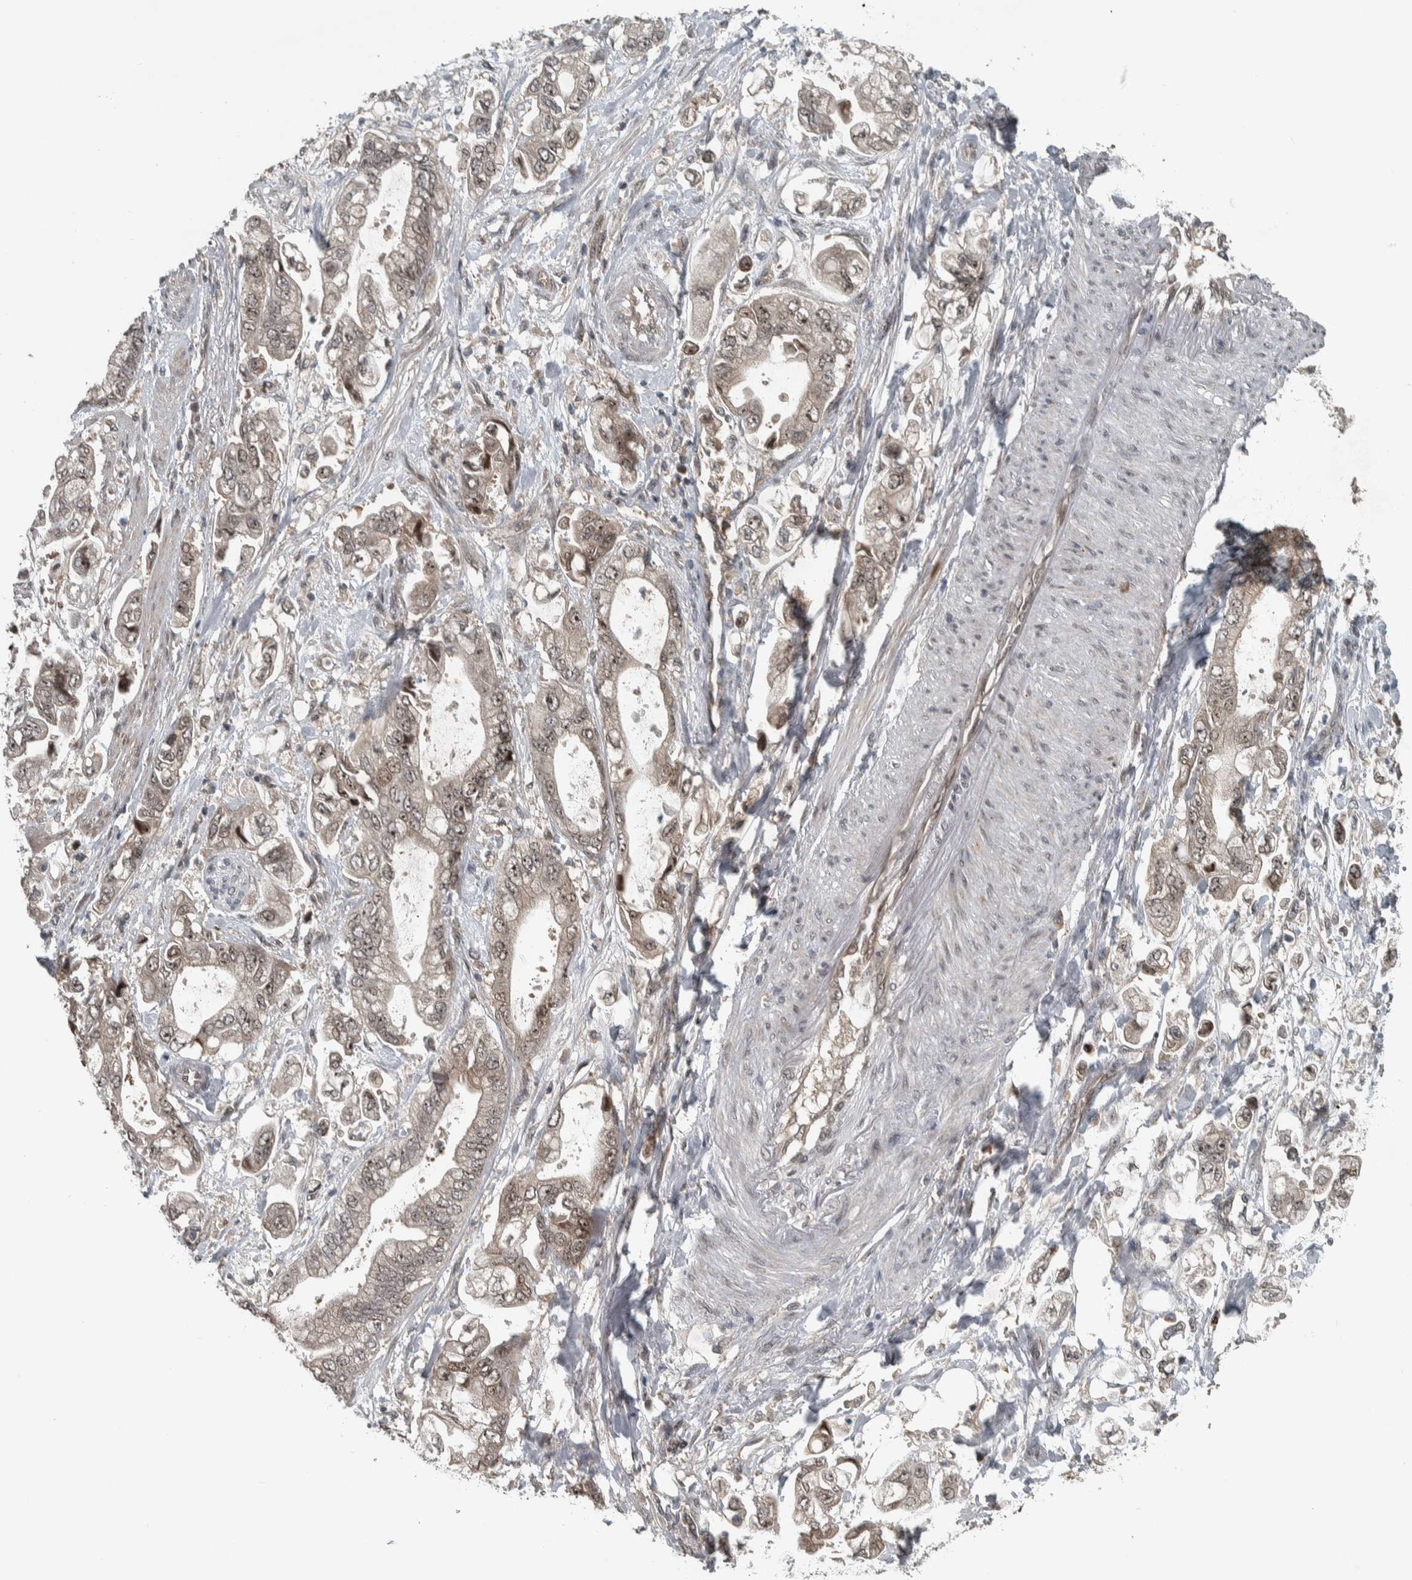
{"staining": {"intensity": "moderate", "quantity": ">75%", "location": "nuclear"}, "tissue": "stomach cancer", "cell_type": "Tumor cells", "image_type": "cancer", "snomed": [{"axis": "morphology", "description": "Normal tissue, NOS"}, {"axis": "morphology", "description": "Adenocarcinoma, NOS"}, {"axis": "topography", "description": "Stomach"}], "caption": "Stomach cancer was stained to show a protein in brown. There is medium levels of moderate nuclear positivity in approximately >75% of tumor cells.", "gene": "XPO5", "patient": {"sex": "male", "age": 62}}